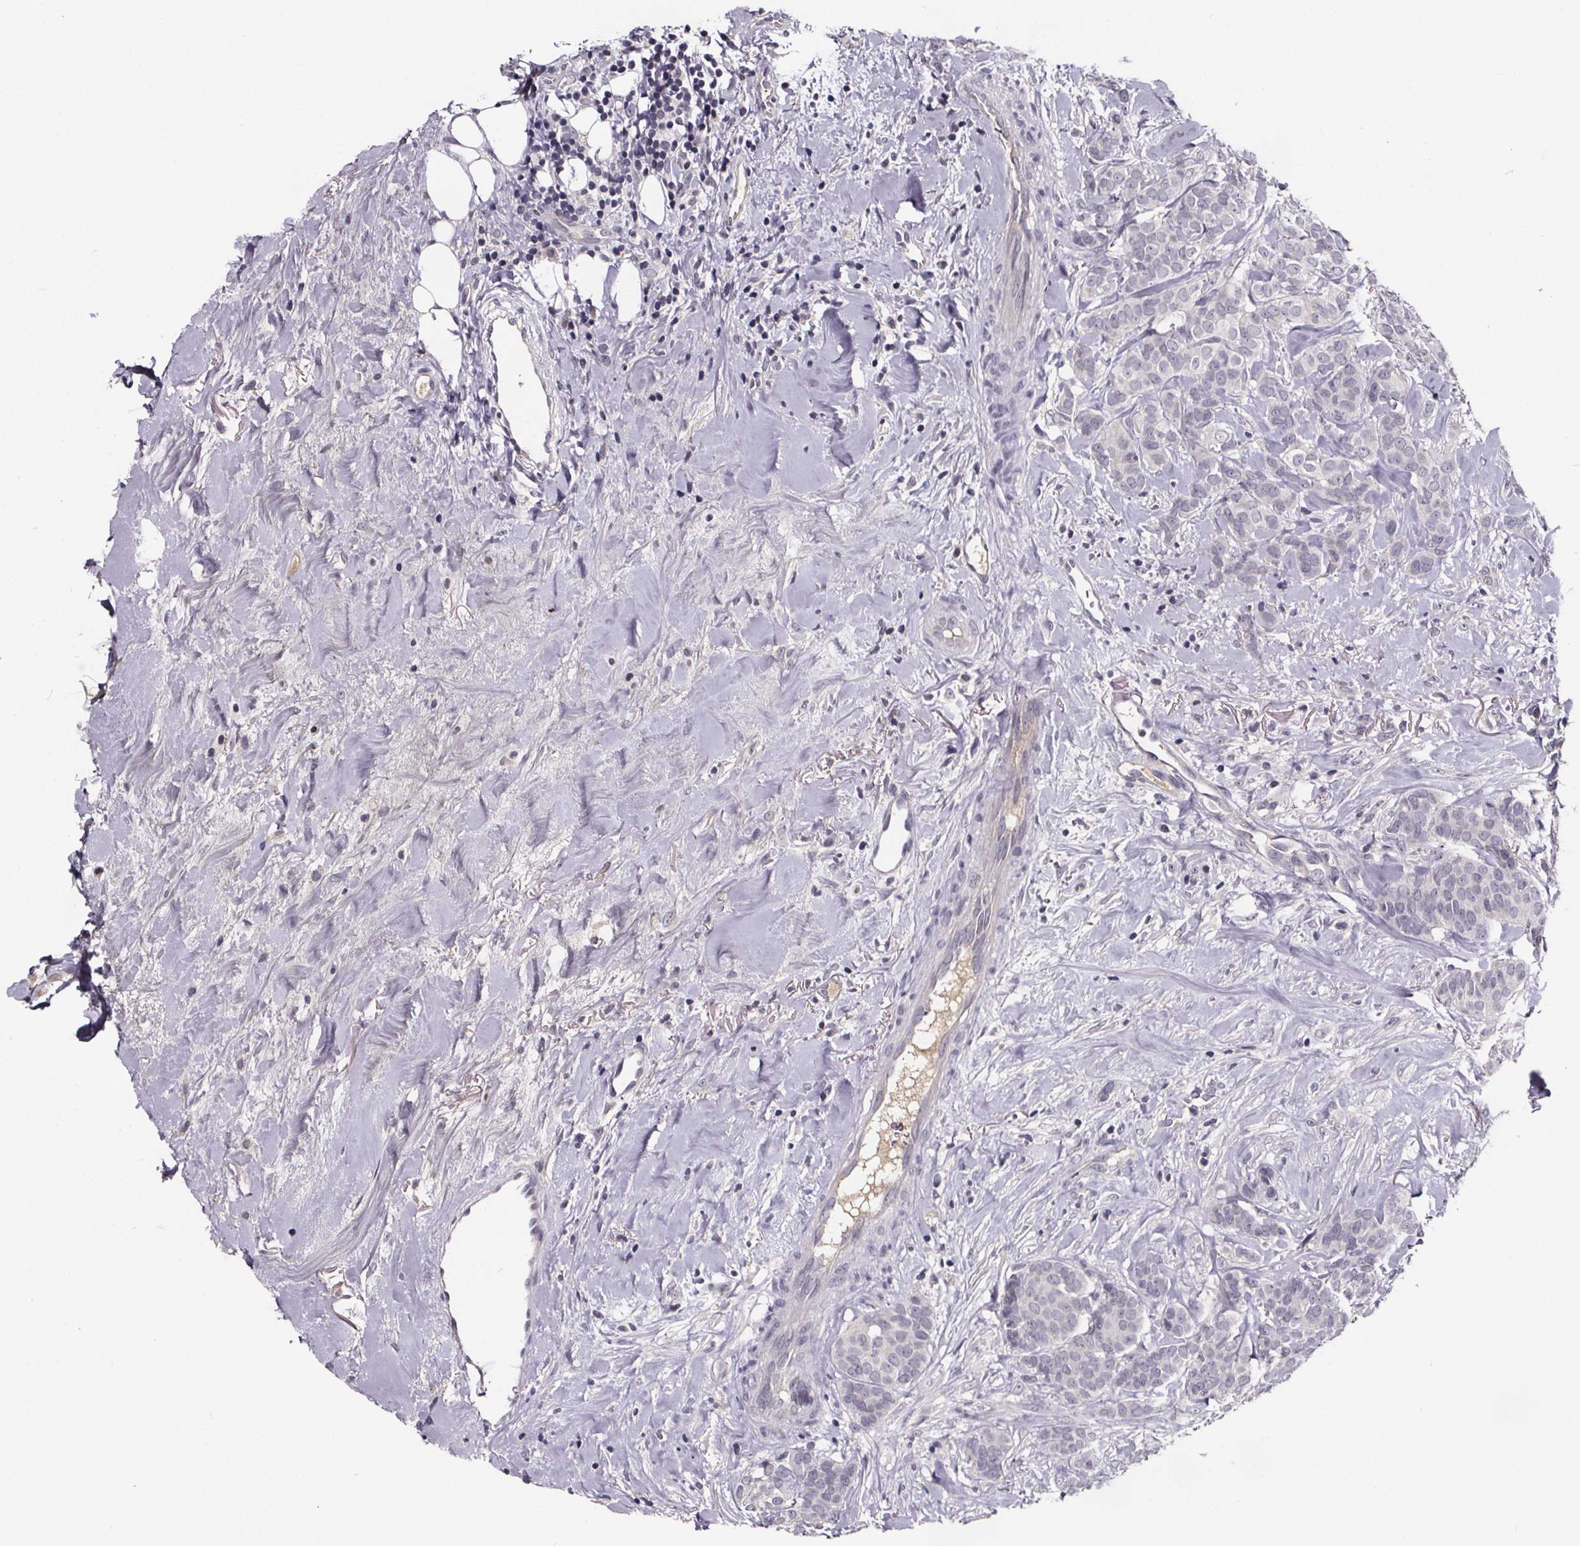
{"staining": {"intensity": "negative", "quantity": "none", "location": "none"}, "tissue": "breast cancer", "cell_type": "Tumor cells", "image_type": "cancer", "snomed": [{"axis": "morphology", "description": "Duct carcinoma"}, {"axis": "topography", "description": "Breast"}], "caption": "IHC of intraductal carcinoma (breast) shows no positivity in tumor cells. (Immunohistochemistry (ihc), brightfield microscopy, high magnification).", "gene": "NPHP4", "patient": {"sex": "female", "age": 84}}